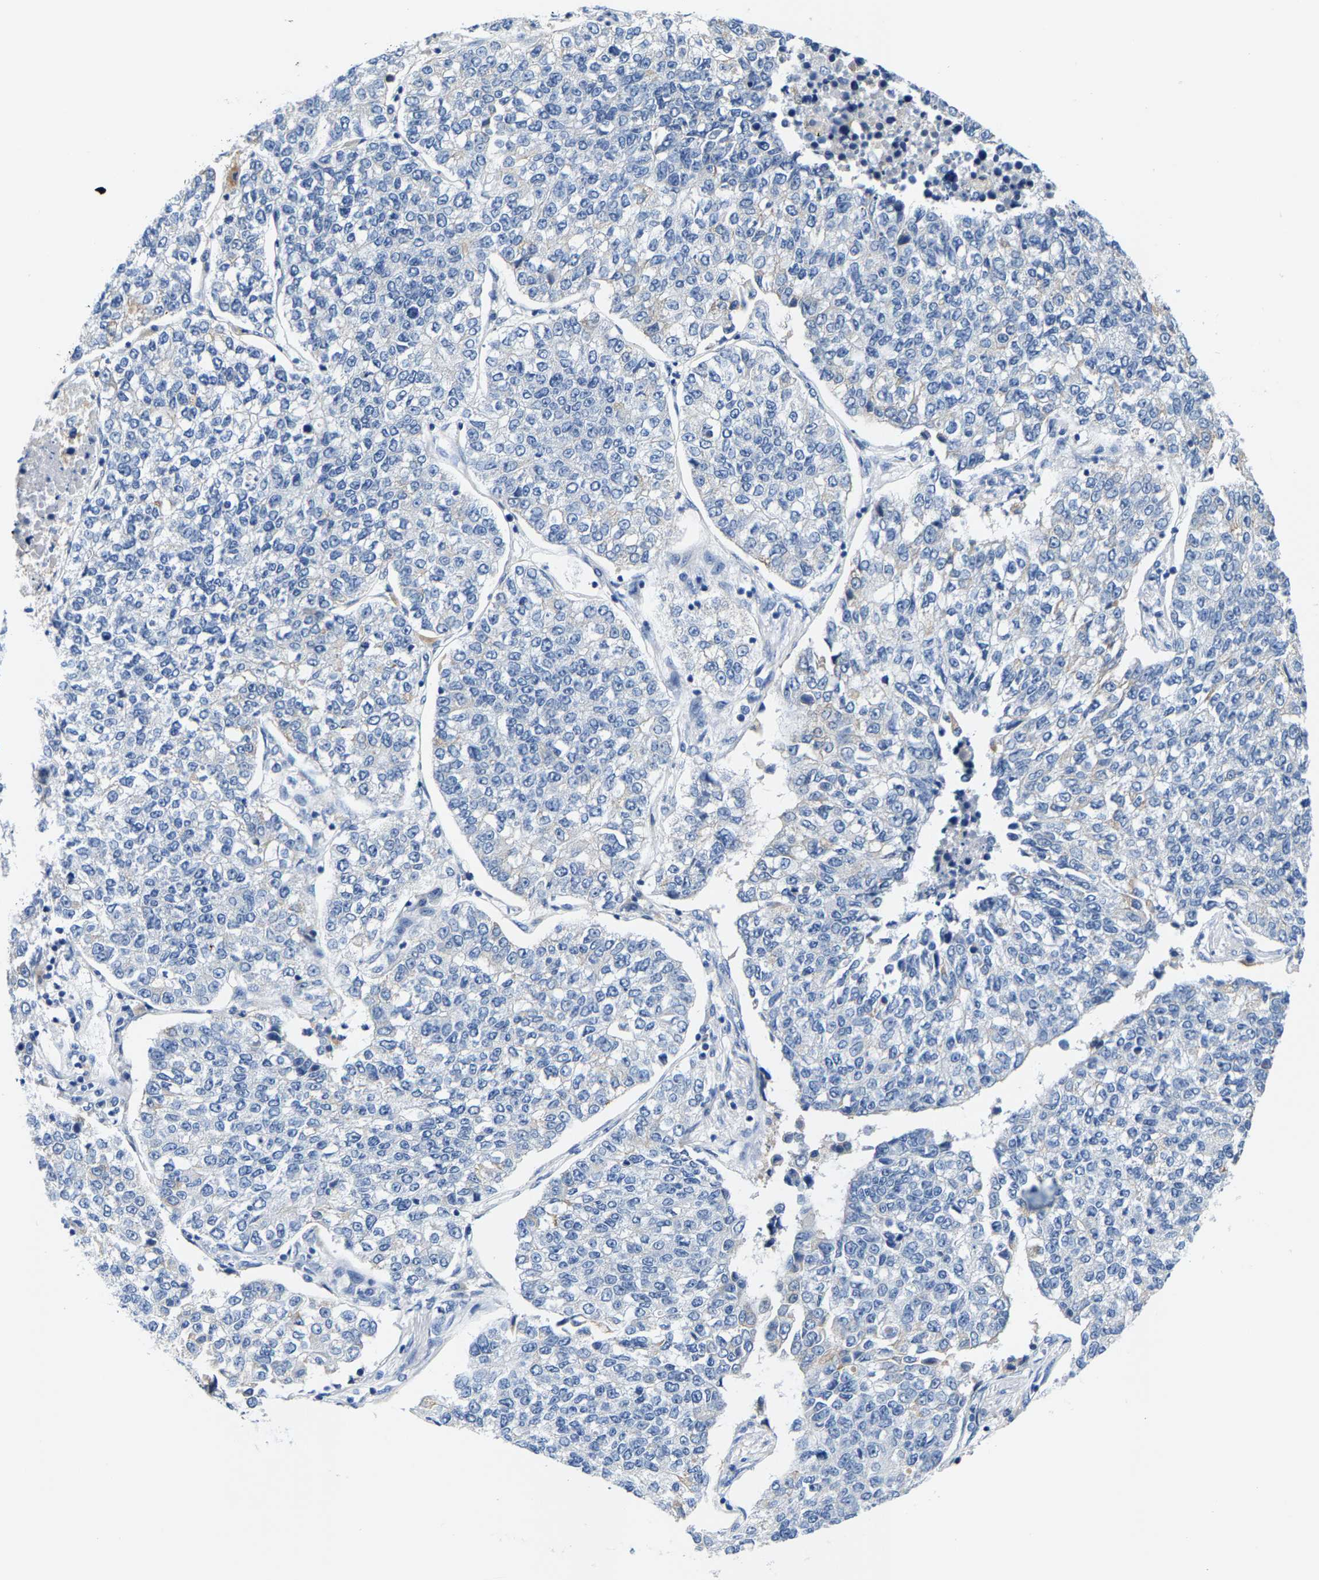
{"staining": {"intensity": "negative", "quantity": "none", "location": "none"}, "tissue": "lung cancer", "cell_type": "Tumor cells", "image_type": "cancer", "snomed": [{"axis": "morphology", "description": "Adenocarcinoma, NOS"}, {"axis": "topography", "description": "Lung"}], "caption": "IHC of human lung cancer (adenocarcinoma) reveals no expression in tumor cells.", "gene": "KLHL1", "patient": {"sex": "male", "age": 49}}